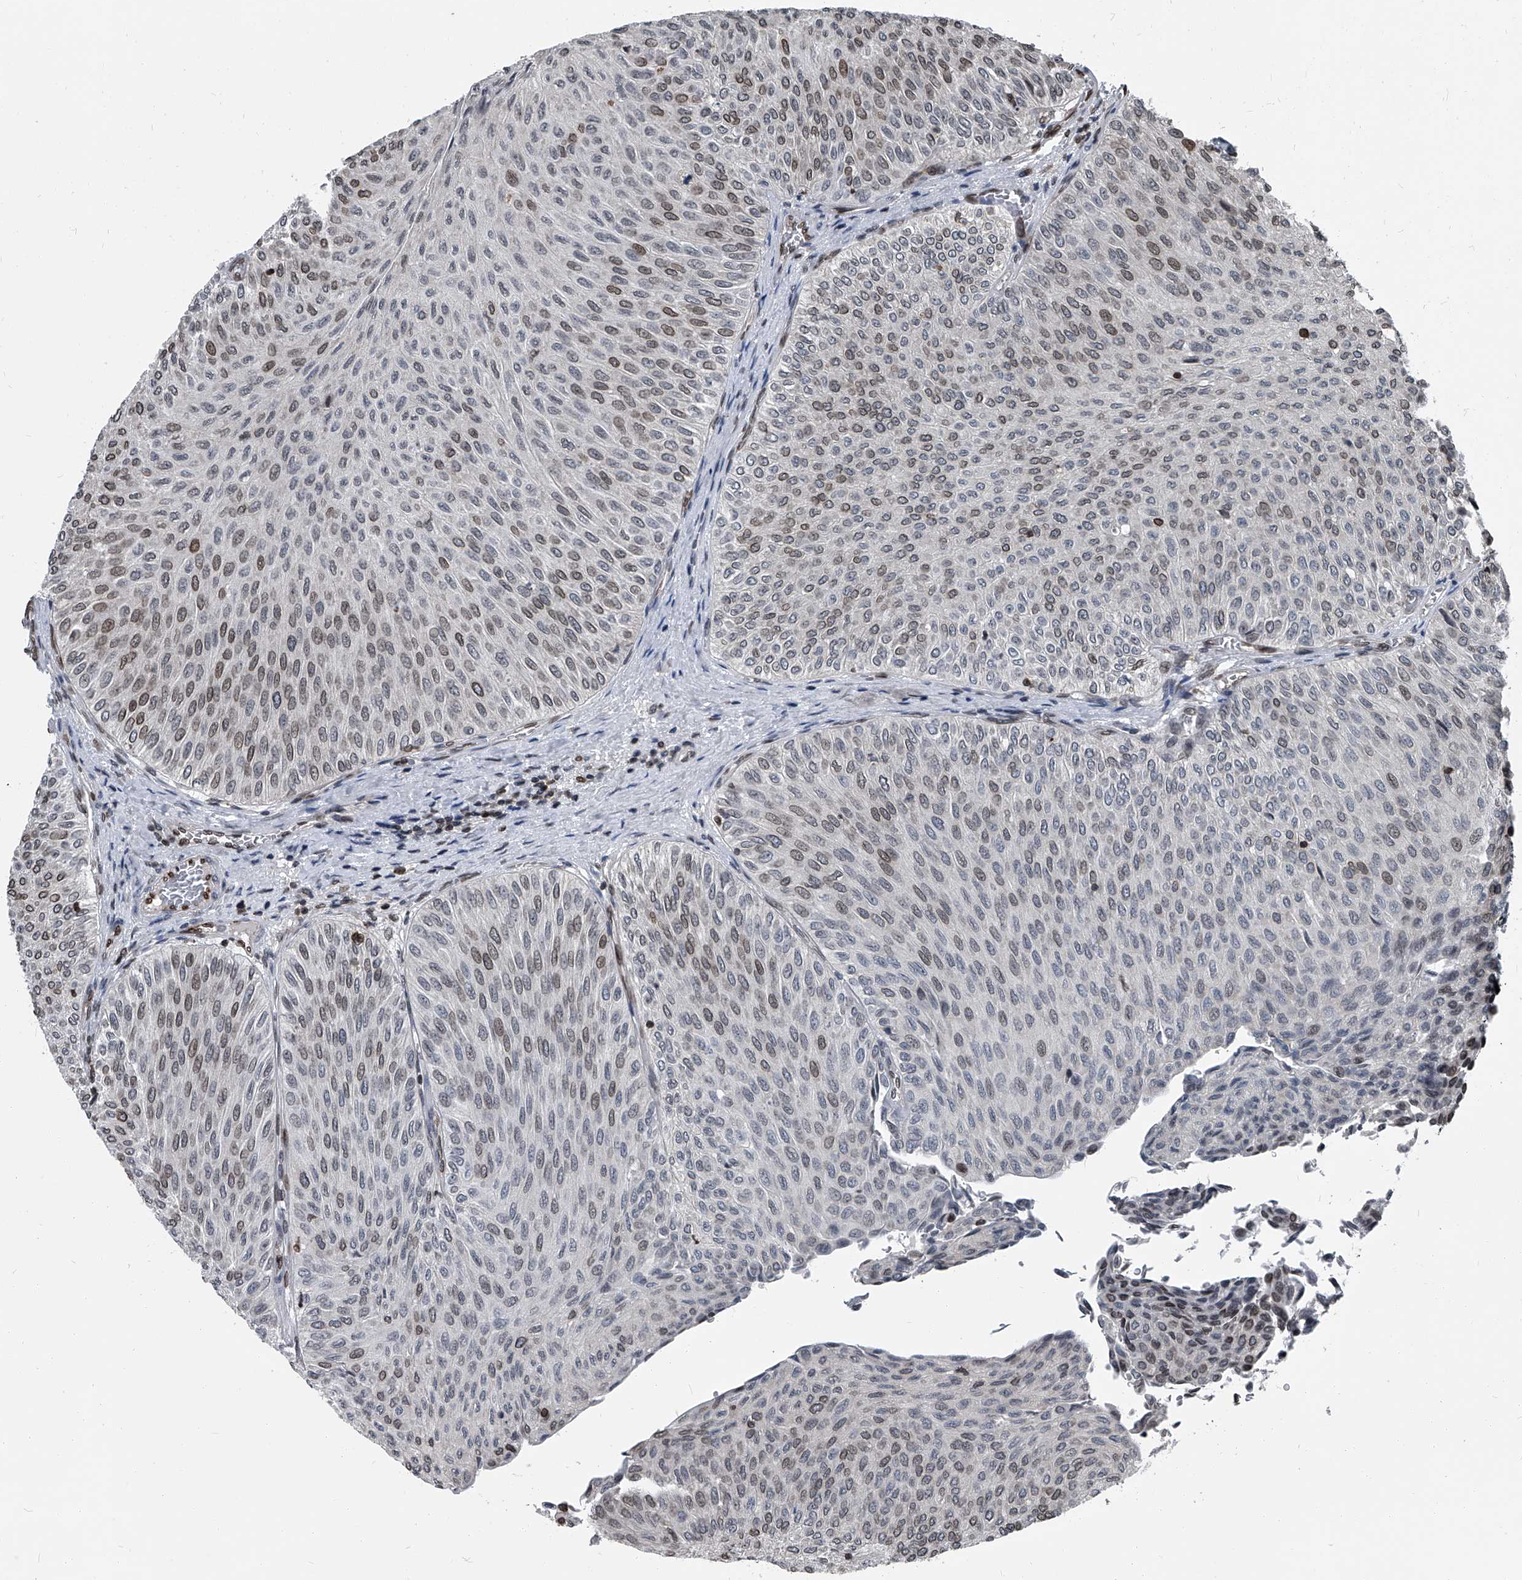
{"staining": {"intensity": "weak", "quantity": "25%-75%", "location": "cytoplasmic/membranous,nuclear"}, "tissue": "urothelial cancer", "cell_type": "Tumor cells", "image_type": "cancer", "snomed": [{"axis": "morphology", "description": "Urothelial carcinoma, Low grade"}, {"axis": "topography", "description": "Urinary bladder"}], "caption": "Low-grade urothelial carcinoma stained with DAB (3,3'-diaminobenzidine) IHC displays low levels of weak cytoplasmic/membranous and nuclear staining in approximately 25%-75% of tumor cells.", "gene": "PHF20", "patient": {"sex": "male", "age": 78}}